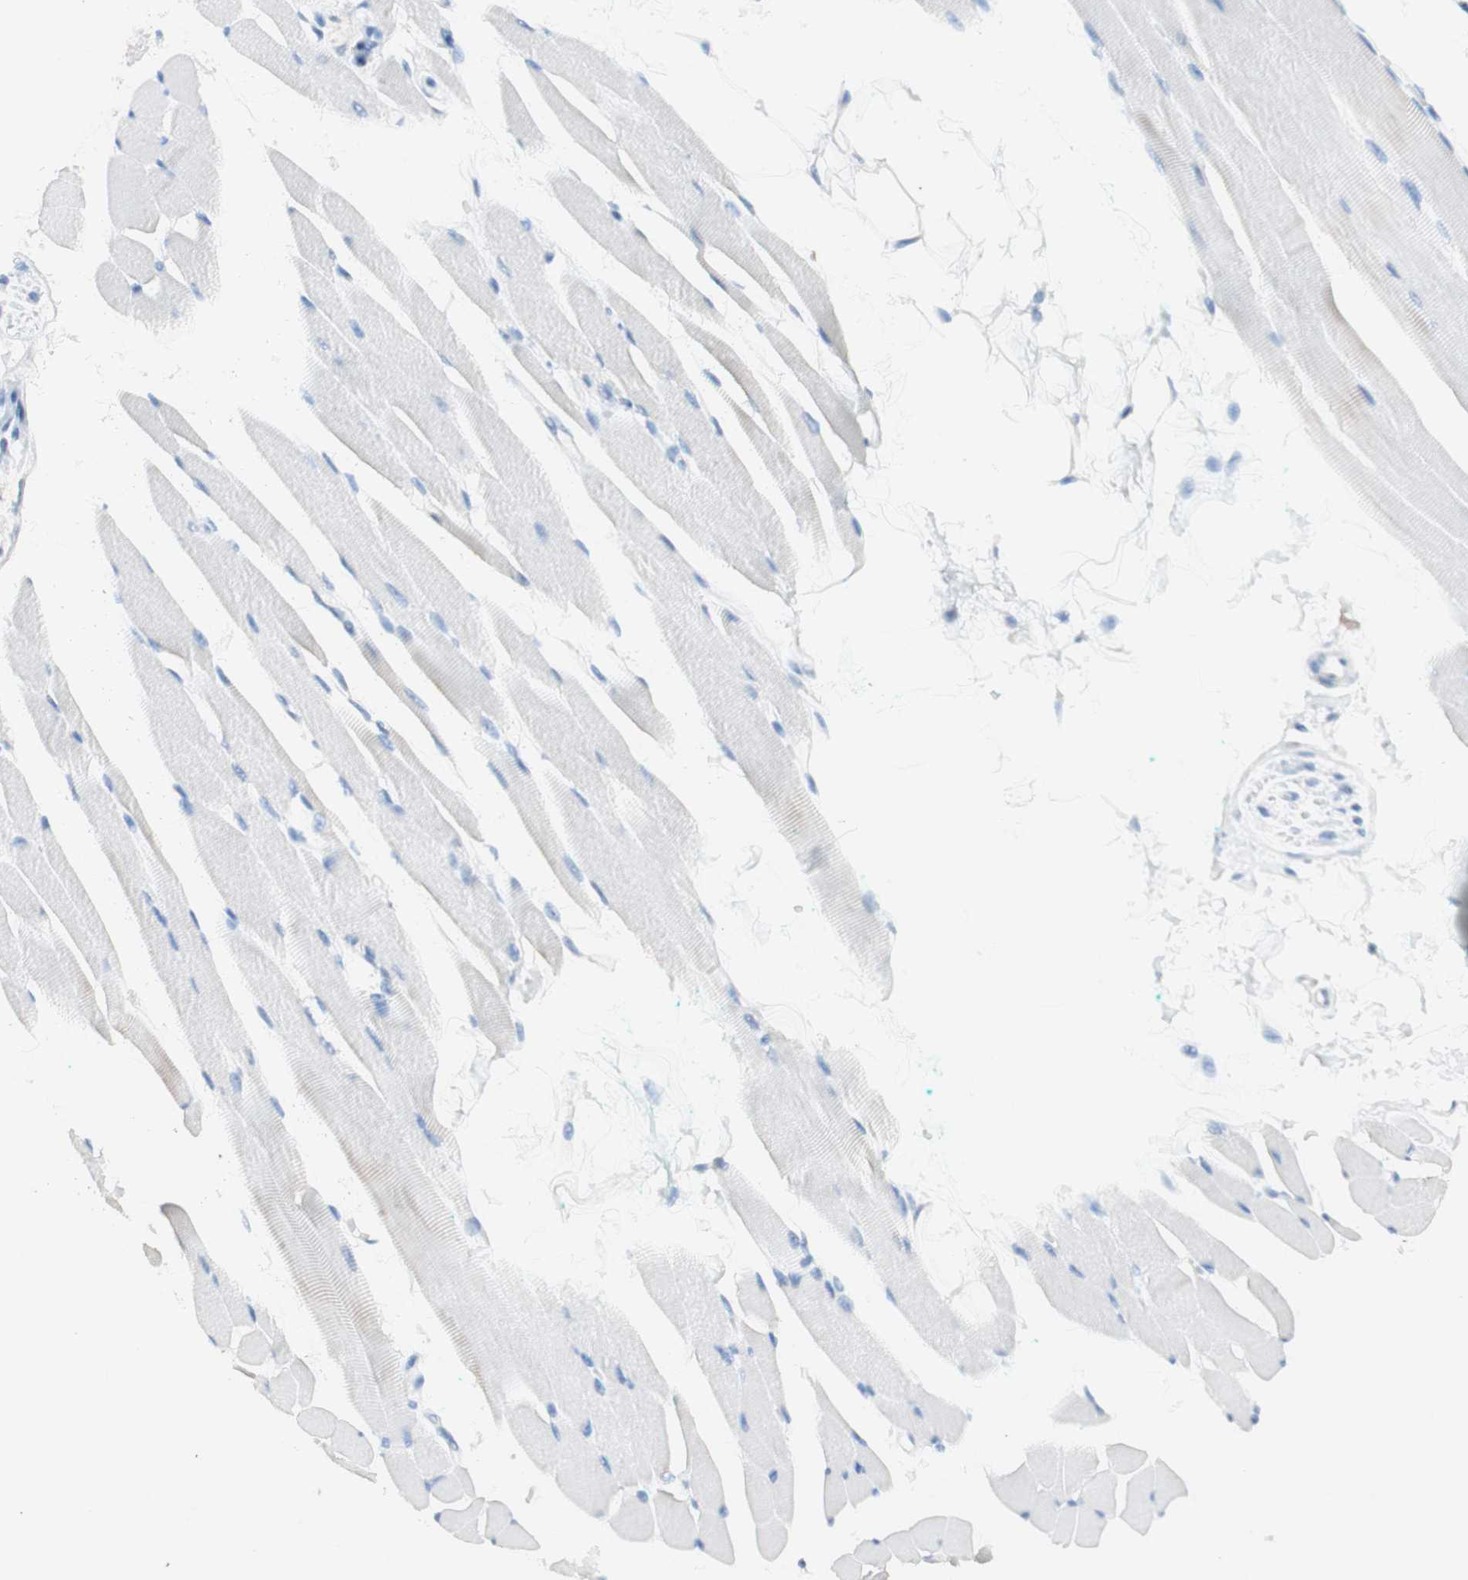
{"staining": {"intensity": "weak", "quantity": ">75%", "location": "cytoplasmic/membranous,nuclear"}, "tissue": "skeletal muscle", "cell_type": "Myocytes", "image_type": "normal", "snomed": [{"axis": "morphology", "description": "Normal tissue, NOS"}, {"axis": "topography", "description": "Skeletal muscle"}, {"axis": "topography", "description": "Oral tissue"}, {"axis": "topography", "description": "Peripheral nerve tissue"}], "caption": "High-magnification brightfield microscopy of benign skeletal muscle stained with DAB (3,3'-diaminobenzidine) (brown) and counterstained with hematoxylin (blue). myocytes exhibit weak cytoplasmic/membranous,nuclear positivity is identified in approximately>75% of cells. (DAB IHC, brown staining for protein, blue staining for nuclei).", "gene": "POLA1", "patient": {"sex": "female", "age": 84}}